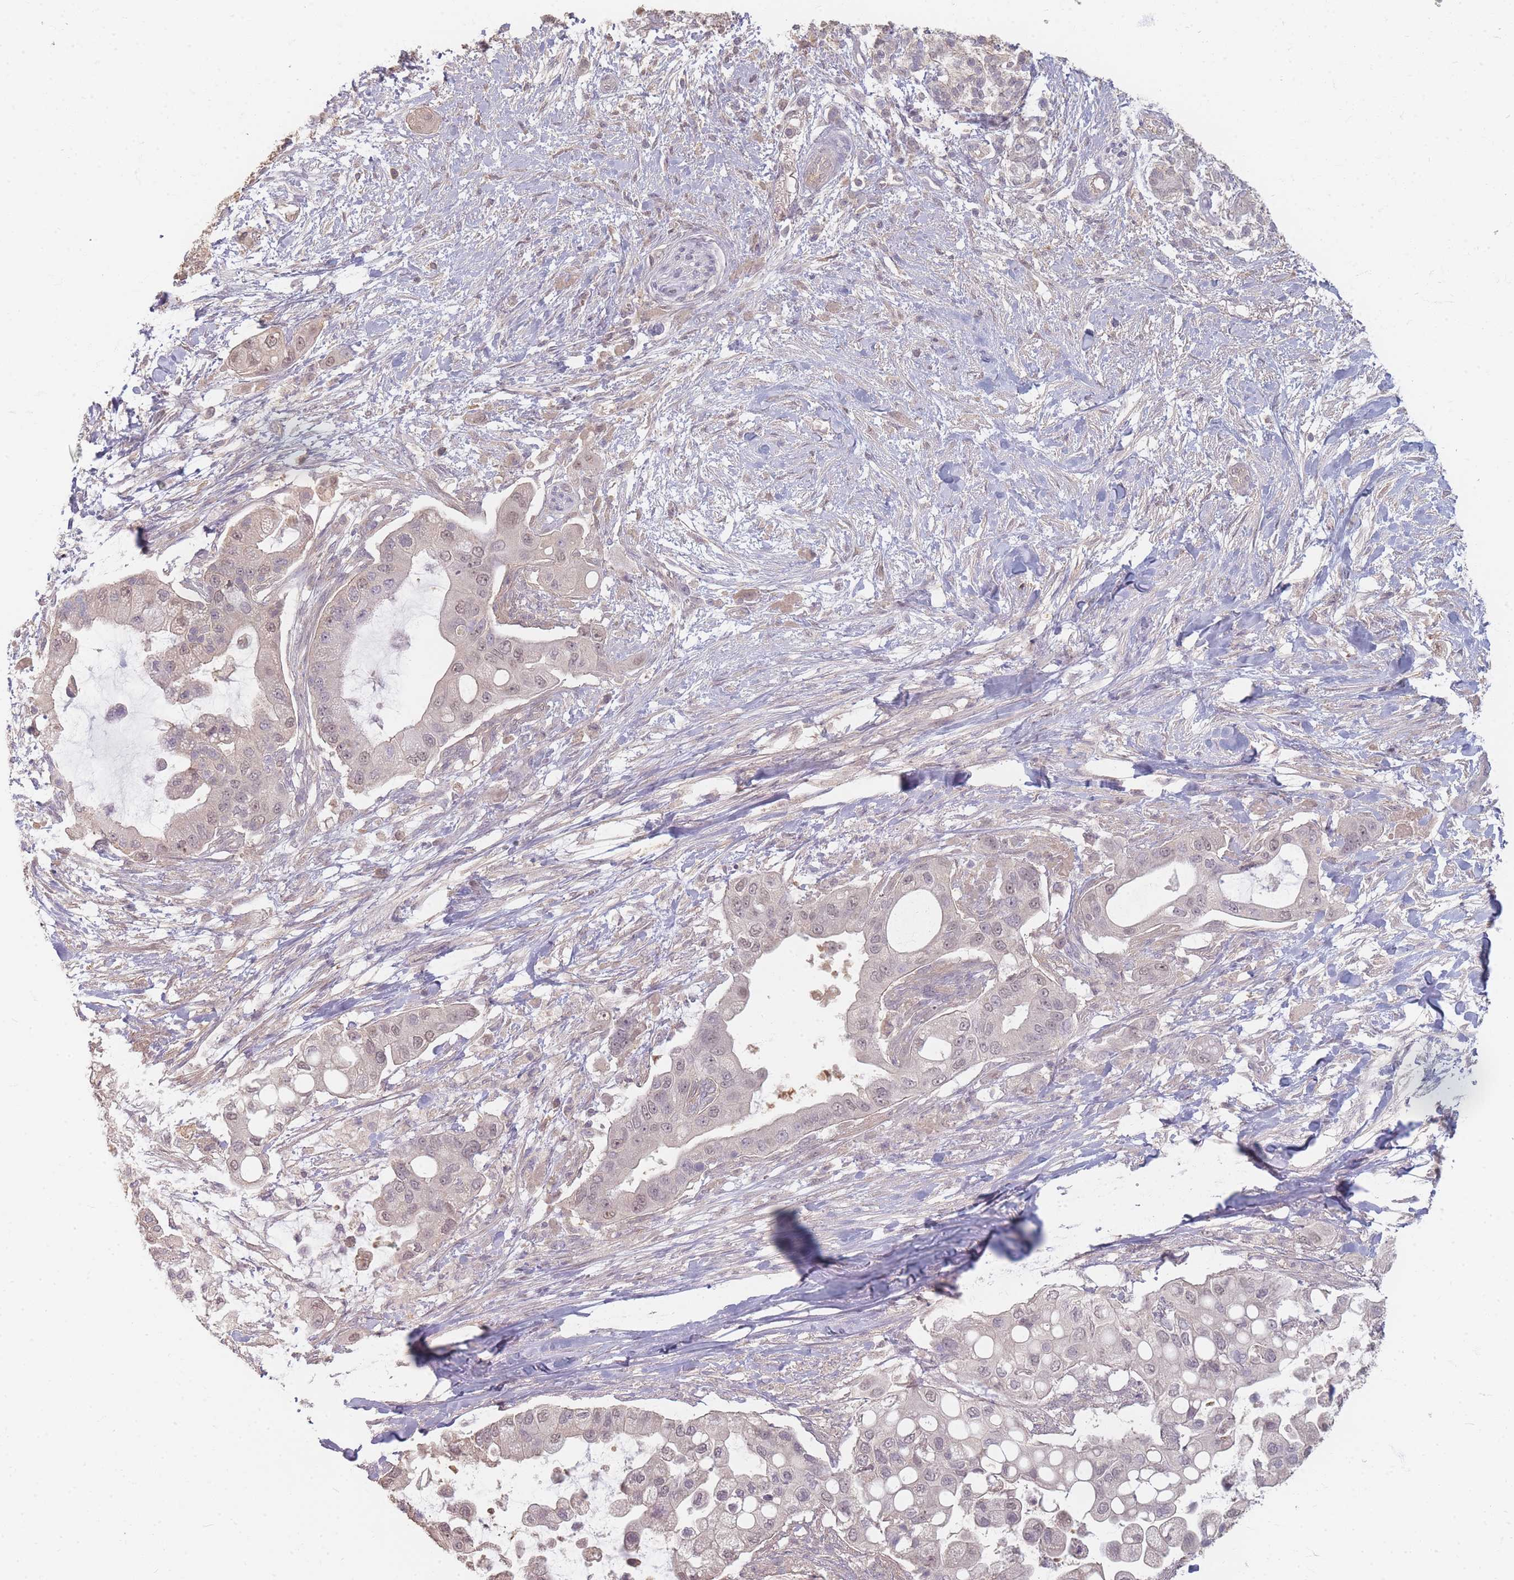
{"staining": {"intensity": "weak", "quantity": ">75%", "location": "nuclear"}, "tissue": "pancreatic cancer", "cell_type": "Tumor cells", "image_type": "cancer", "snomed": [{"axis": "morphology", "description": "Adenocarcinoma, NOS"}, {"axis": "topography", "description": "Pancreas"}], "caption": "About >75% of tumor cells in human pancreatic cancer display weak nuclear protein staining as visualized by brown immunohistochemical staining.", "gene": "RFTN1", "patient": {"sex": "male", "age": 57}}